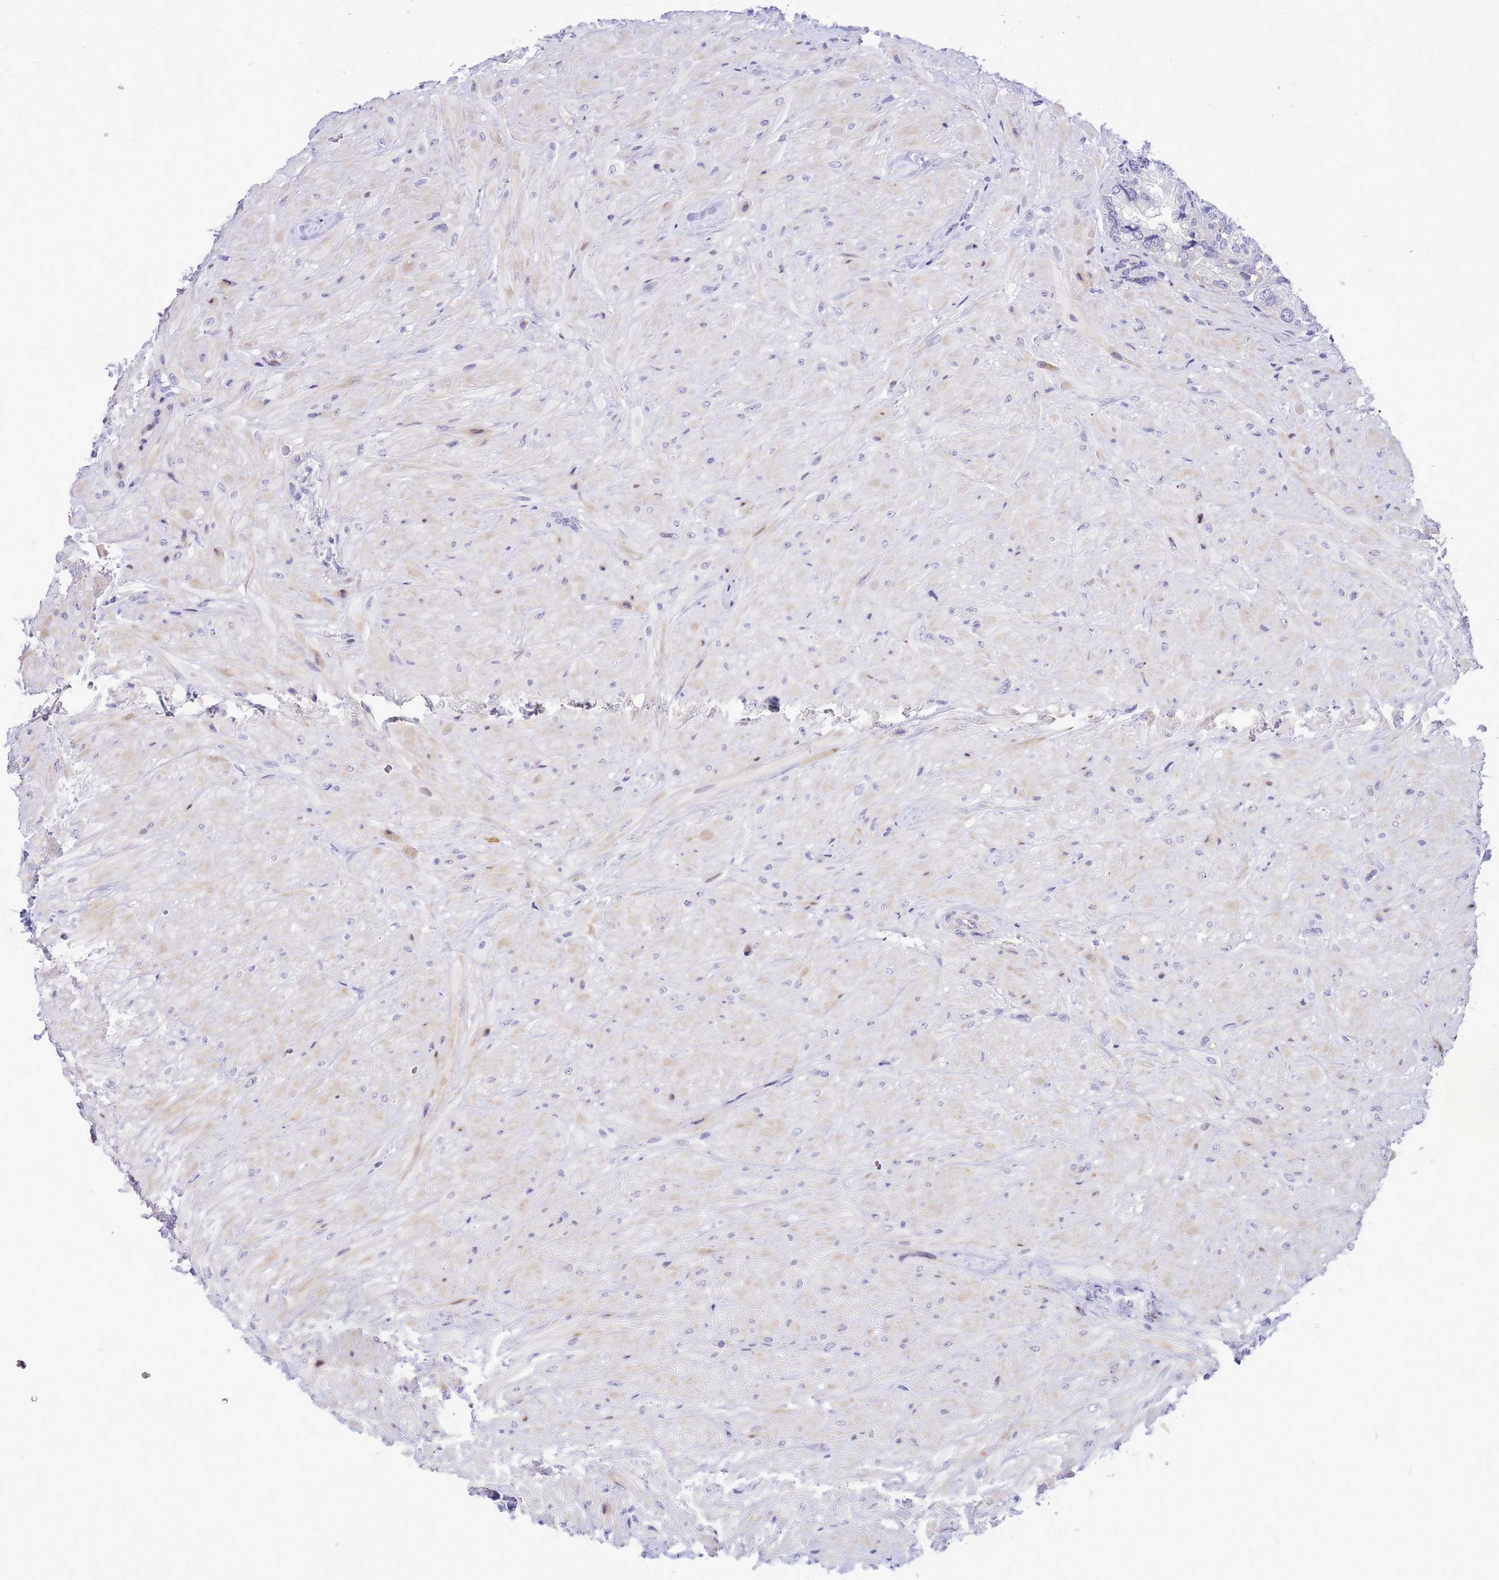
{"staining": {"intensity": "moderate", "quantity": "<25%", "location": "nuclear"}, "tissue": "seminal vesicle", "cell_type": "Glandular cells", "image_type": "normal", "snomed": [{"axis": "morphology", "description": "Normal tissue, NOS"}, {"axis": "topography", "description": "Seminal veicle"}, {"axis": "topography", "description": "Peripheral nerve tissue"}], "caption": "Protein expression analysis of unremarkable seminal vesicle shows moderate nuclear expression in about <25% of glandular cells. Using DAB (3,3'-diaminobenzidine) (brown) and hematoxylin (blue) stains, captured at high magnification using brightfield microscopy.", "gene": "ADAMTS7", "patient": {"sex": "male", "age": 67}}